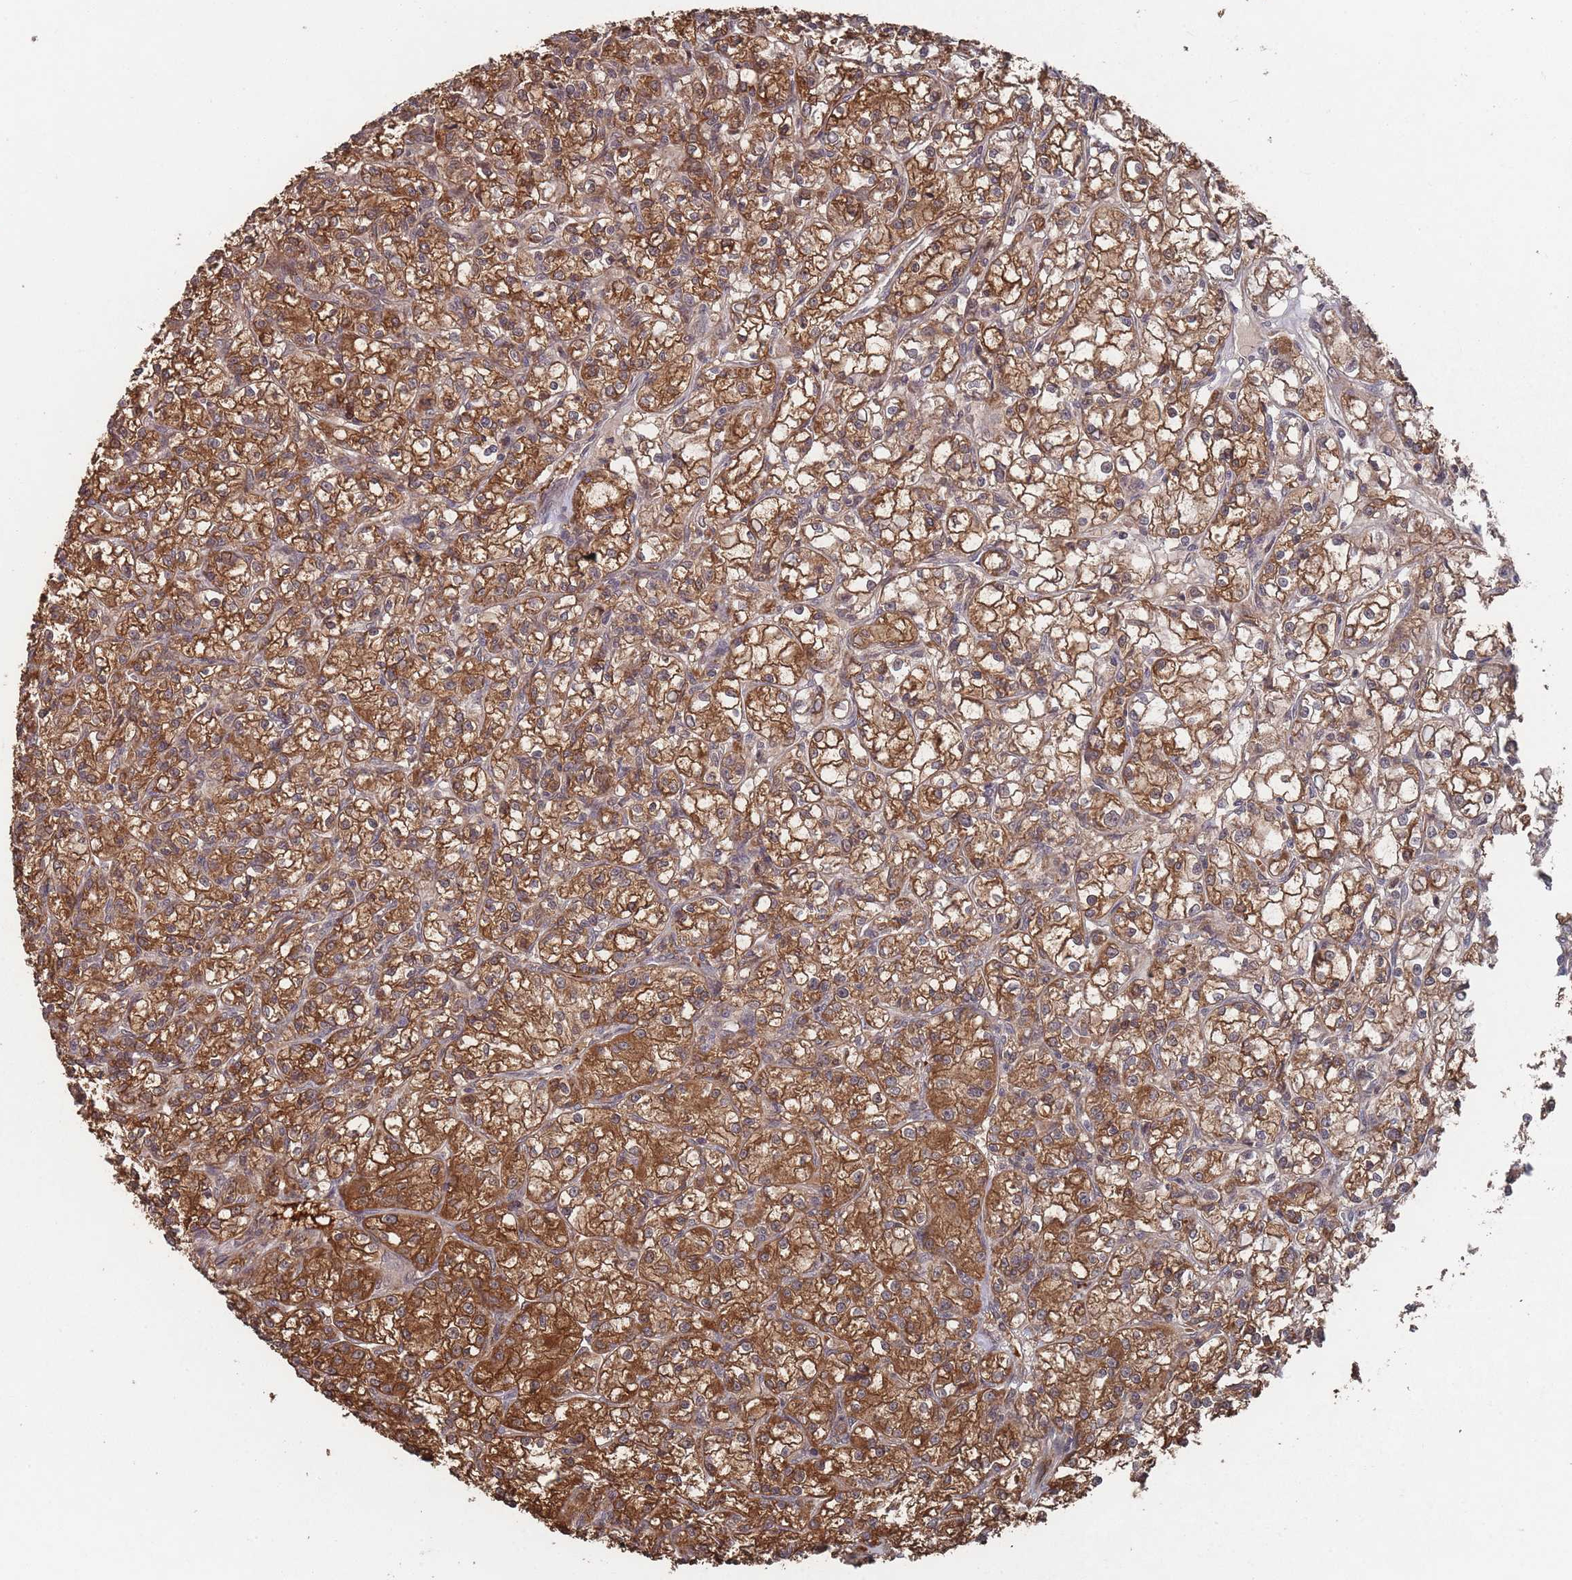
{"staining": {"intensity": "strong", "quantity": ">75%", "location": "cytoplasmic/membranous"}, "tissue": "renal cancer", "cell_type": "Tumor cells", "image_type": "cancer", "snomed": [{"axis": "morphology", "description": "Adenocarcinoma, NOS"}, {"axis": "topography", "description": "Kidney"}], "caption": "IHC micrograph of human adenocarcinoma (renal) stained for a protein (brown), which shows high levels of strong cytoplasmic/membranous positivity in about >75% of tumor cells.", "gene": "SF3B1", "patient": {"sex": "female", "age": 59}}